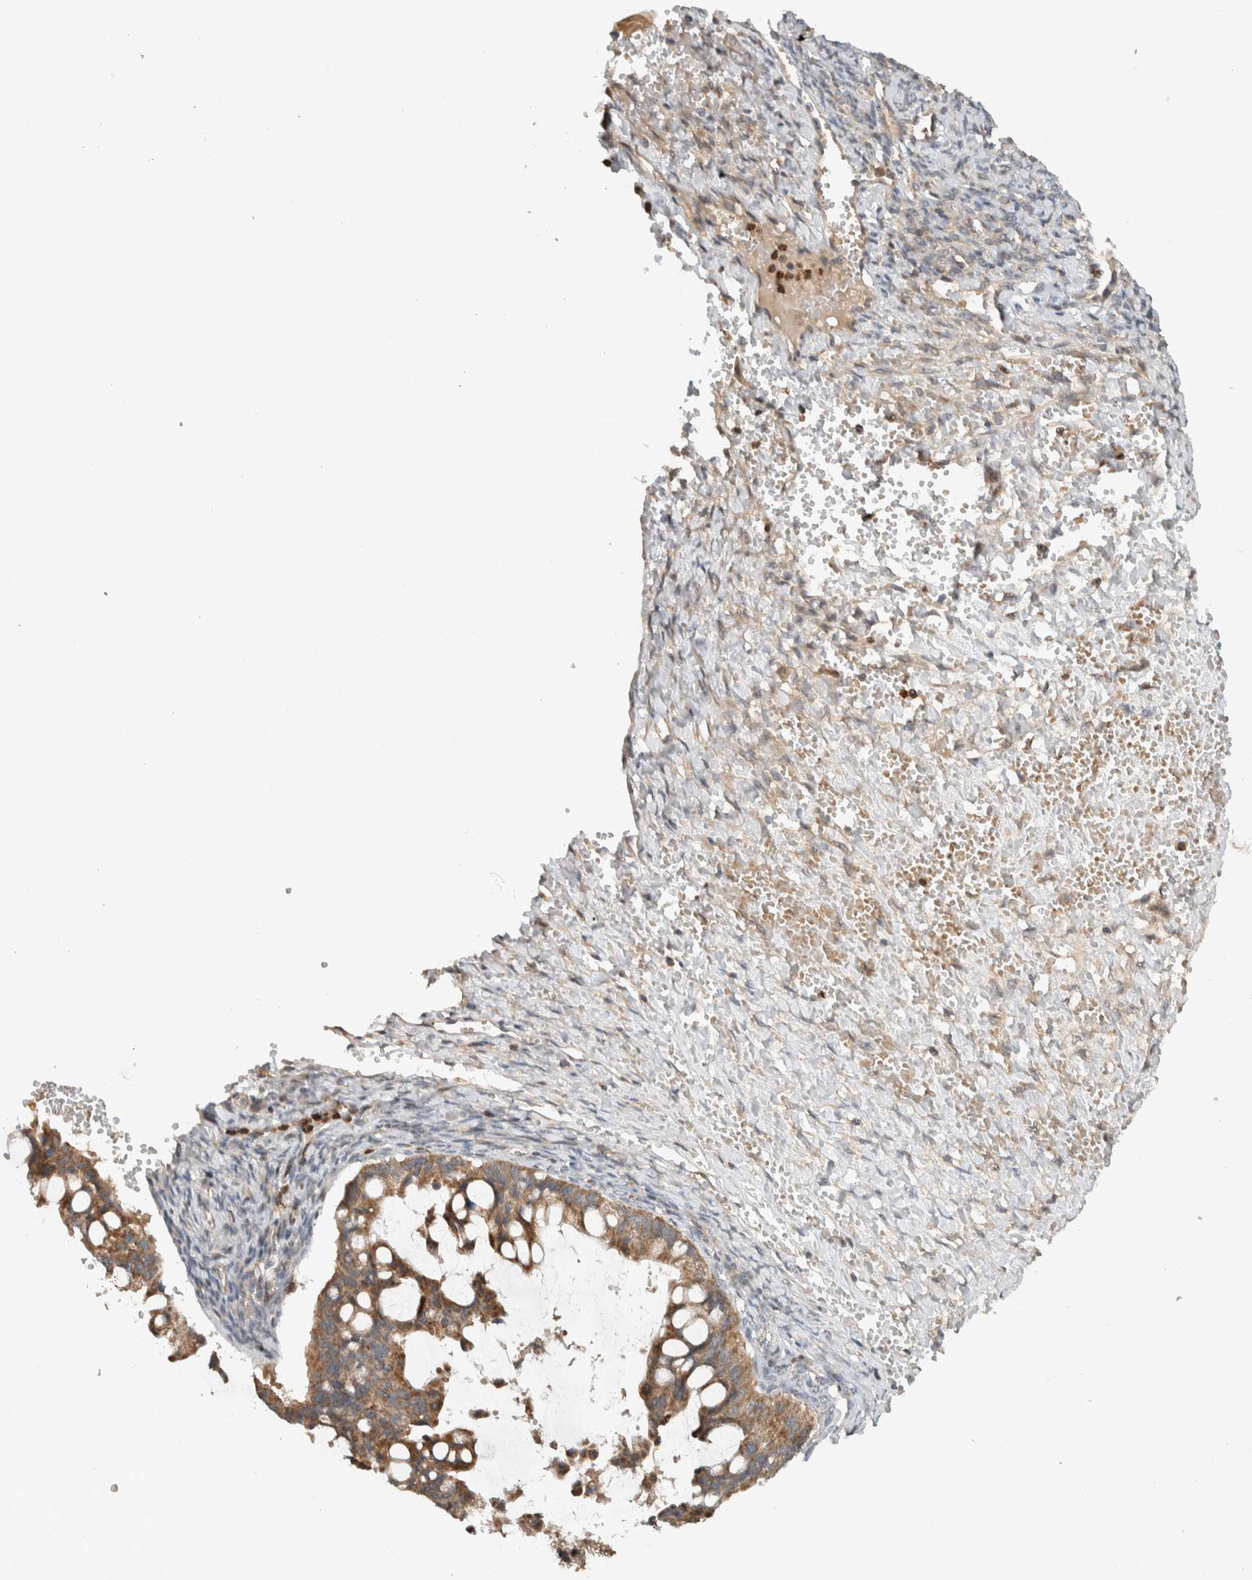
{"staining": {"intensity": "moderate", "quantity": ">75%", "location": "cytoplasmic/membranous"}, "tissue": "ovarian cancer", "cell_type": "Tumor cells", "image_type": "cancer", "snomed": [{"axis": "morphology", "description": "Cystadenocarcinoma, mucinous, NOS"}, {"axis": "topography", "description": "Ovary"}], "caption": "Moderate cytoplasmic/membranous staining for a protein is appreciated in about >75% of tumor cells of ovarian cancer using IHC.", "gene": "VPS53", "patient": {"sex": "female", "age": 73}}